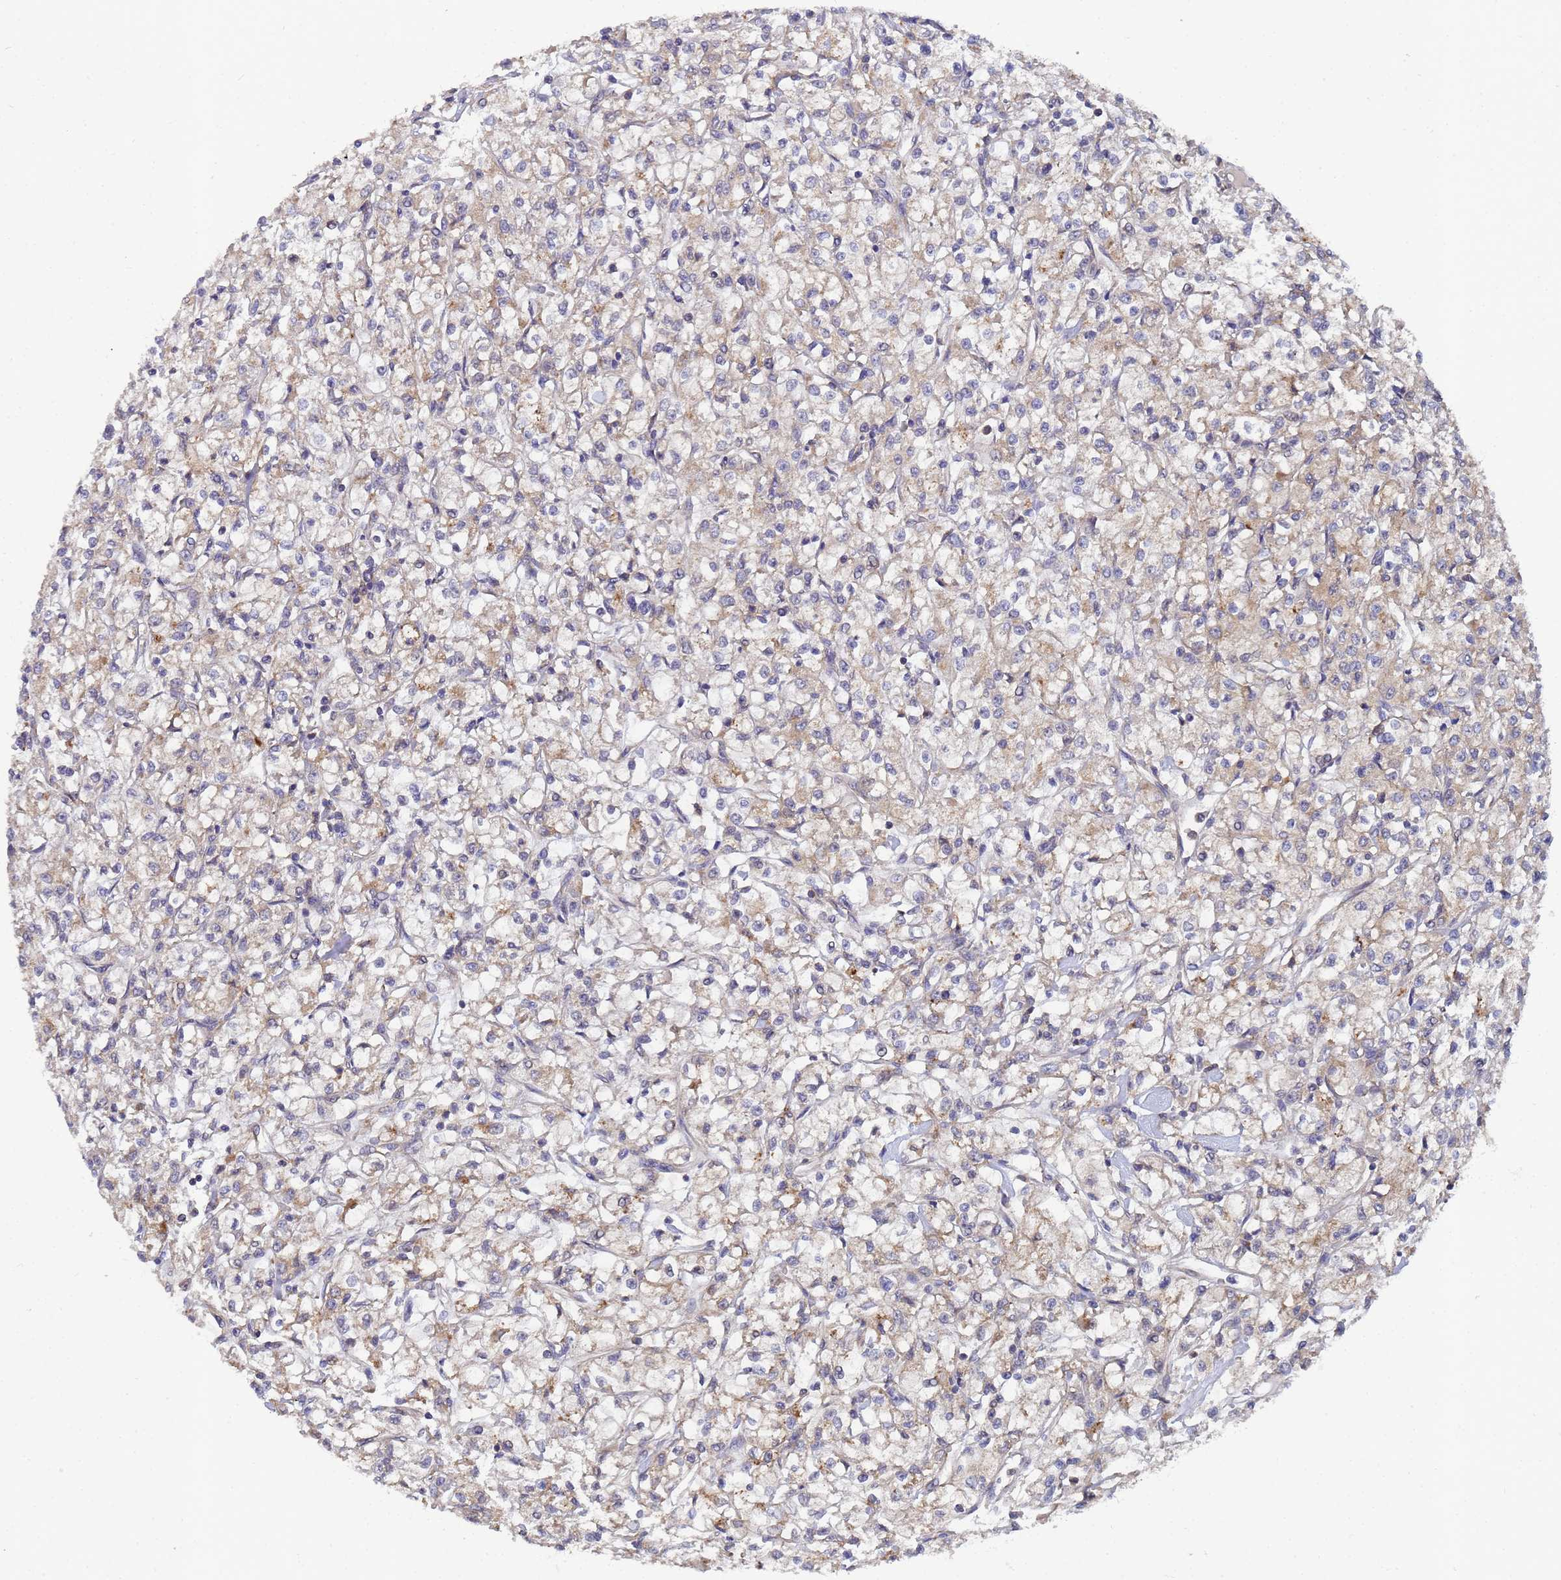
{"staining": {"intensity": "weak", "quantity": "25%-75%", "location": "cytoplasmic/membranous"}, "tissue": "renal cancer", "cell_type": "Tumor cells", "image_type": "cancer", "snomed": [{"axis": "morphology", "description": "Adenocarcinoma, NOS"}, {"axis": "topography", "description": "Kidney"}], "caption": "IHC staining of renal cancer, which shows low levels of weak cytoplasmic/membranous positivity in about 25%-75% of tumor cells indicating weak cytoplasmic/membranous protein expression. The staining was performed using DAB (brown) for protein detection and nuclei were counterstained in hematoxylin (blue).", "gene": "ALS2CL", "patient": {"sex": "female", "age": 59}}